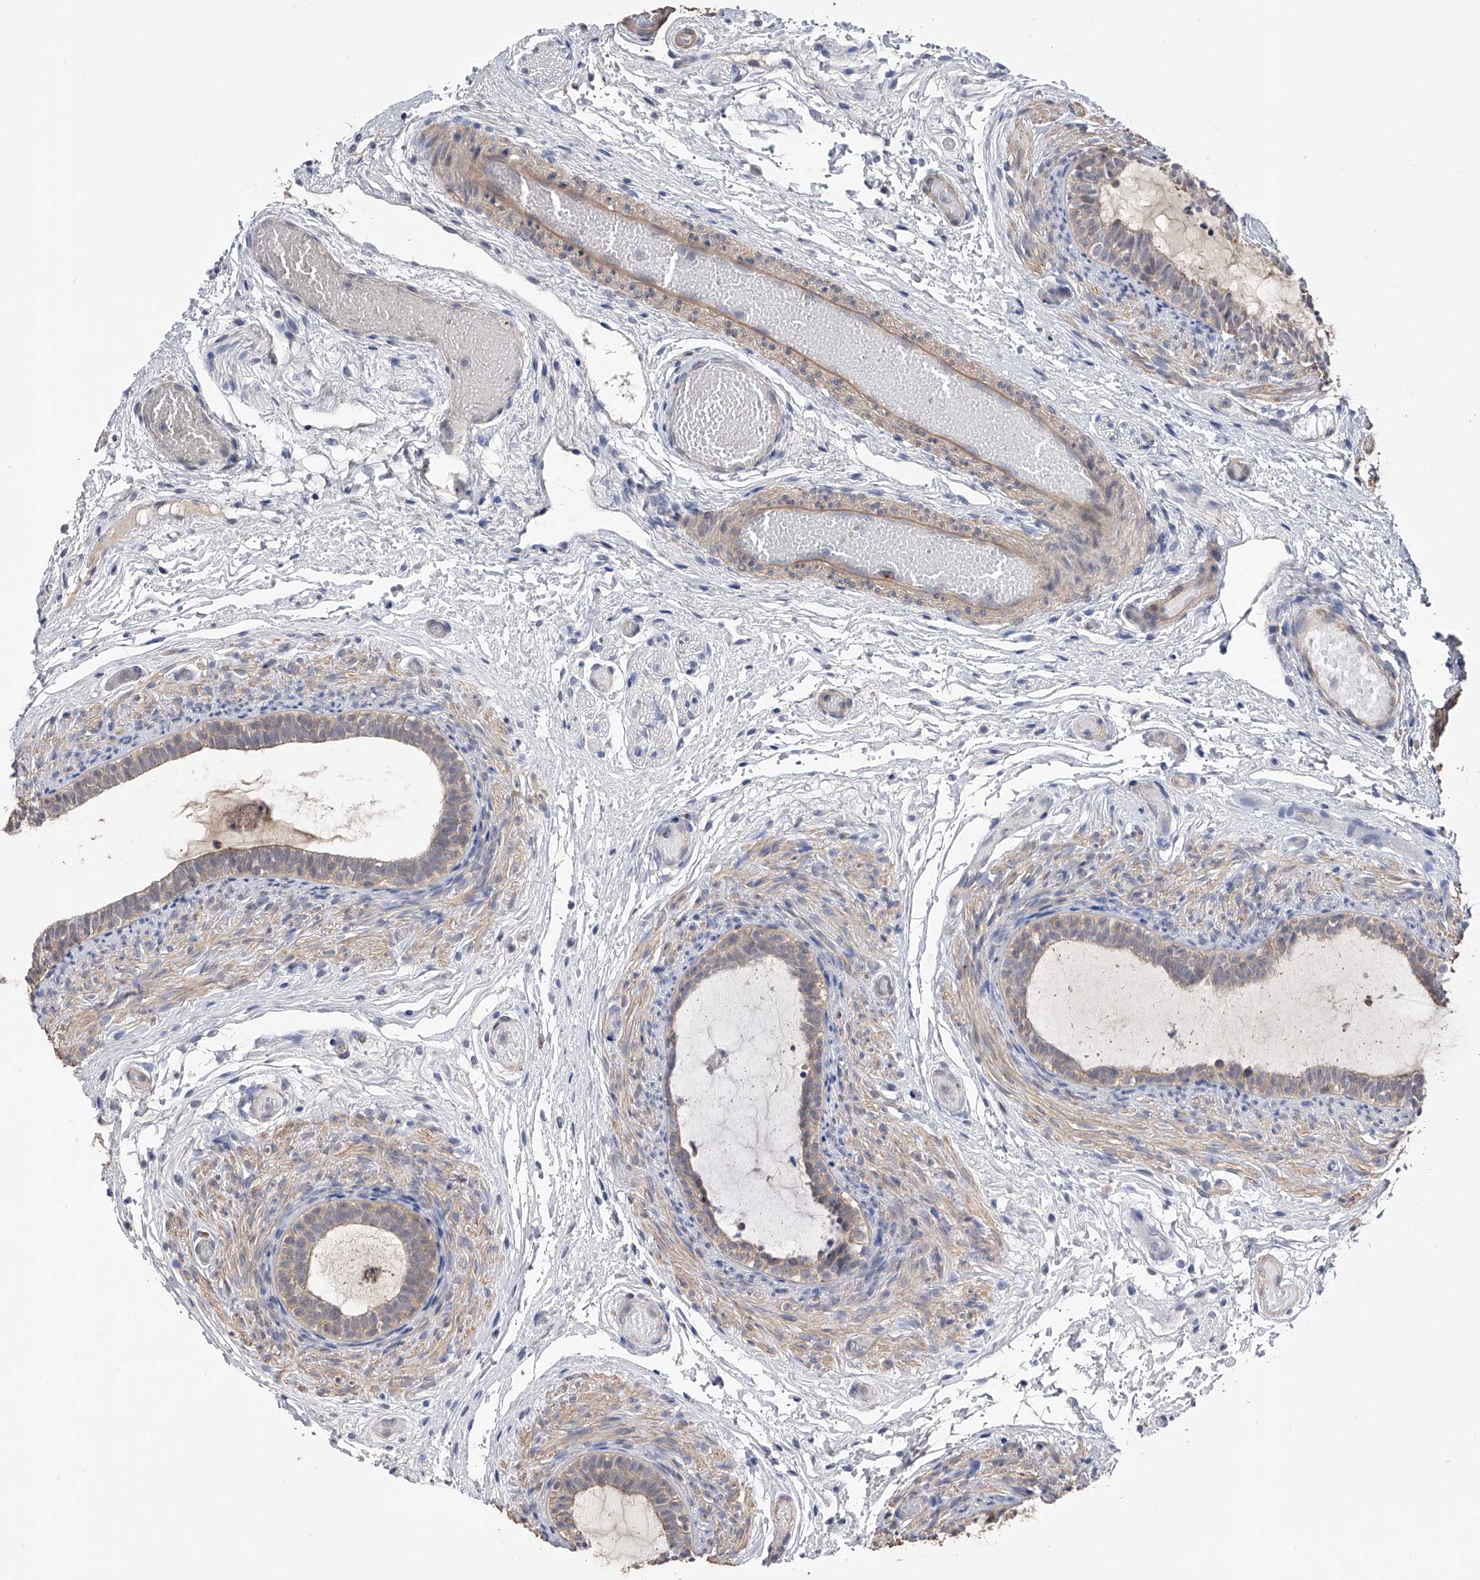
{"staining": {"intensity": "weak", "quantity": "<25%", "location": "cytoplasmic/membranous"}, "tissue": "epididymis", "cell_type": "Glandular cells", "image_type": "normal", "snomed": [{"axis": "morphology", "description": "Normal tissue, NOS"}, {"axis": "topography", "description": "Epididymis"}], "caption": "Benign epididymis was stained to show a protein in brown. There is no significant expression in glandular cells. The staining was performed using DAB (3,3'-diaminobenzidine) to visualize the protein expression in brown, while the nuclei were stained in blue with hematoxylin (Magnification: 20x).", "gene": "CFAP298", "patient": {"sex": "male", "age": 5}}